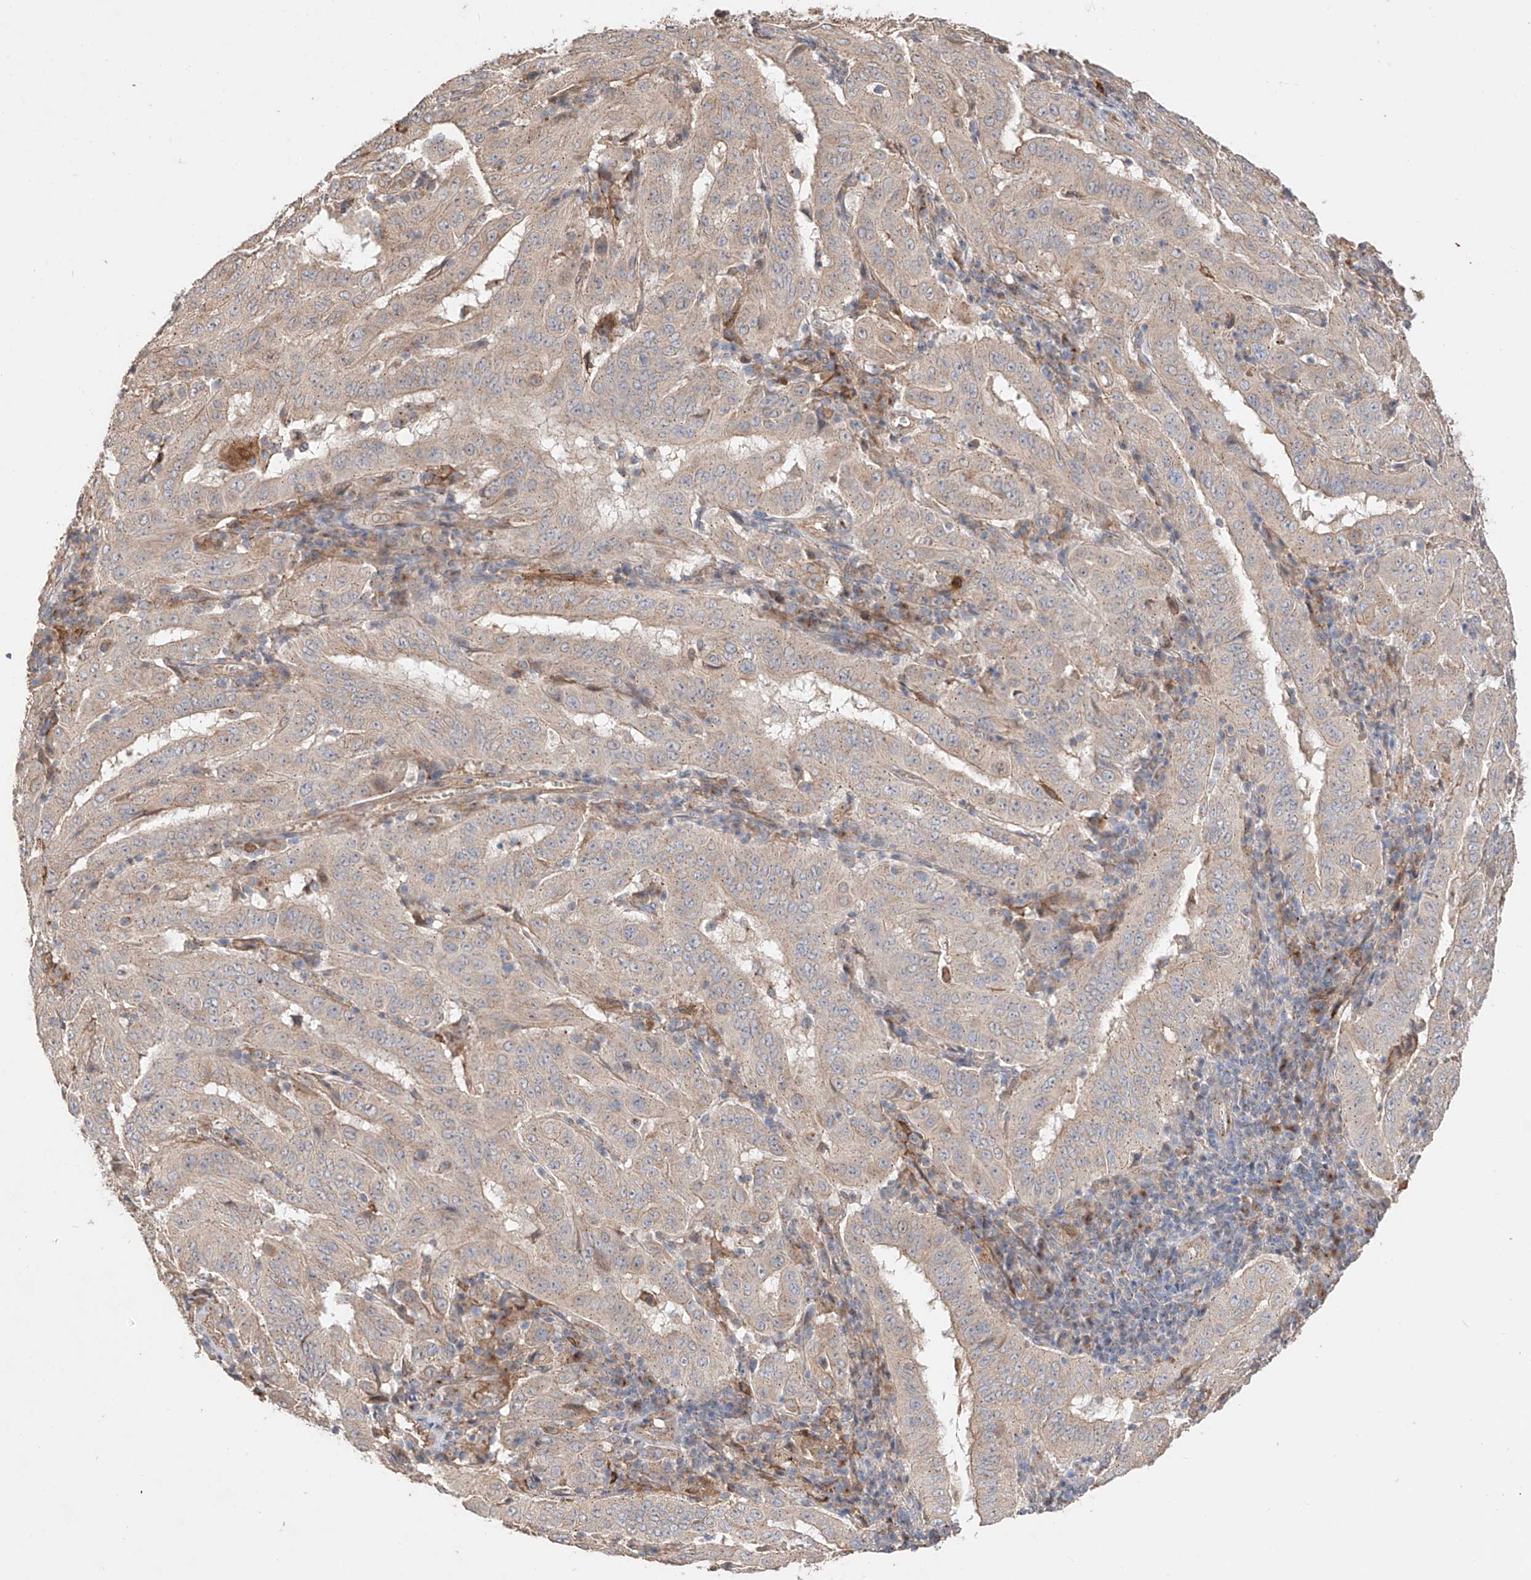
{"staining": {"intensity": "weak", "quantity": "25%-75%", "location": "cytoplasmic/membranous"}, "tissue": "pancreatic cancer", "cell_type": "Tumor cells", "image_type": "cancer", "snomed": [{"axis": "morphology", "description": "Adenocarcinoma, NOS"}, {"axis": "topography", "description": "Pancreas"}], "caption": "High-magnification brightfield microscopy of adenocarcinoma (pancreatic) stained with DAB (brown) and counterstained with hematoxylin (blue). tumor cells exhibit weak cytoplasmic/membranous staining is present in approximately25%-75% of cells.", "gene": "MOSPD1", "patient": {"sex": "male", "age": 63}}